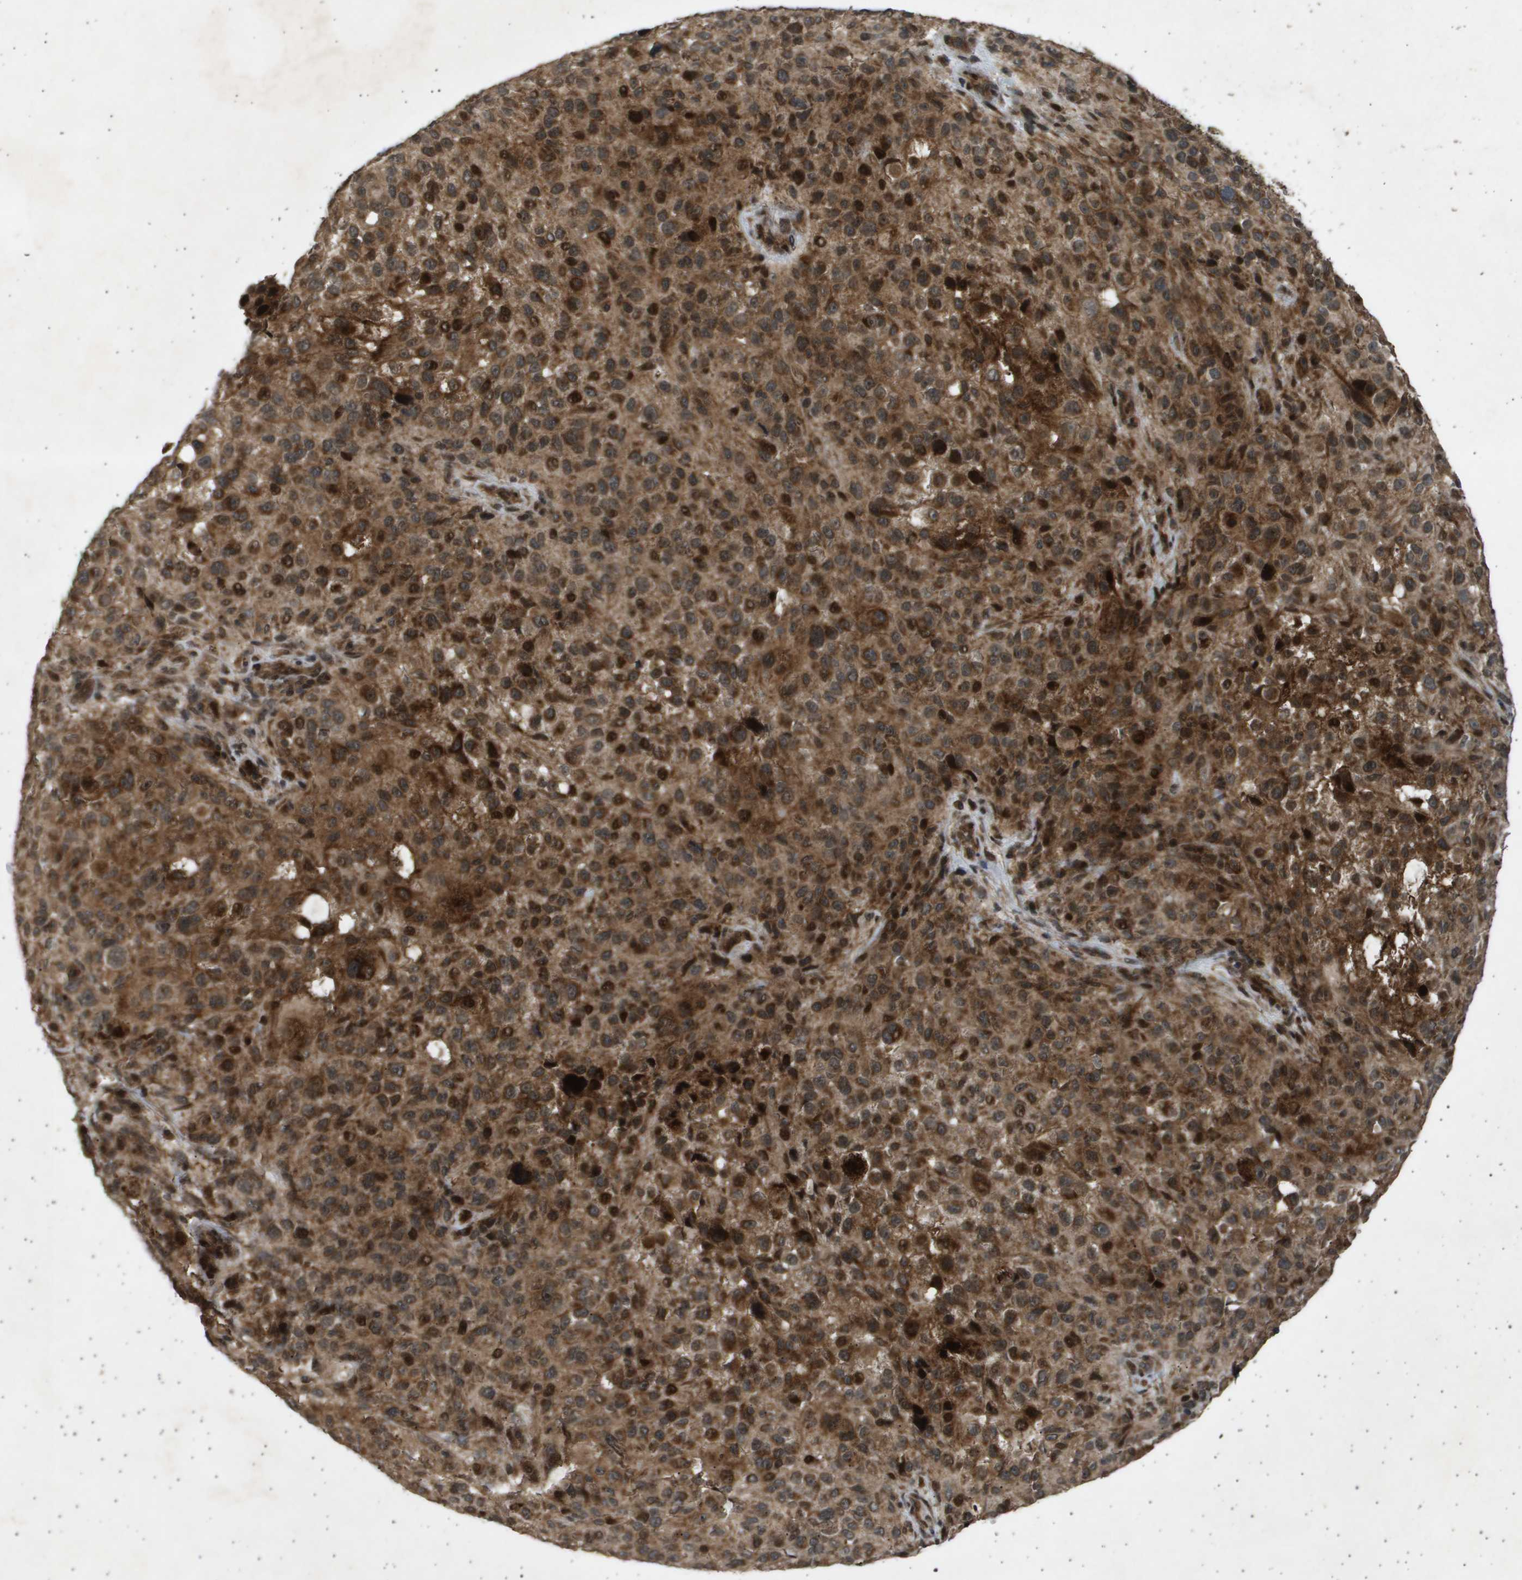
{"staining": {"intensity": "strong", "quantity": ">75%", "location": "cytoplasmic/membranous,nuclear"}, "tissue": "melanoma", "cell_type": "Tumor cells", "image_type": "cancer", "snomed": [{"axis": "morphology", "description": "Necrosis, NOS"}, {"axis": "morphology", "description": "Malignant melanoma, NOS"}, {"axis": "topography", "description": "Skin"}], "caption": "A brown stain highlights strong cytoplasmic/membranous and nuclear positivity of a protein in melanoma tumor cells.", "gene": "TNRC6A", "patient": {"sex": "female", "age": 87}}